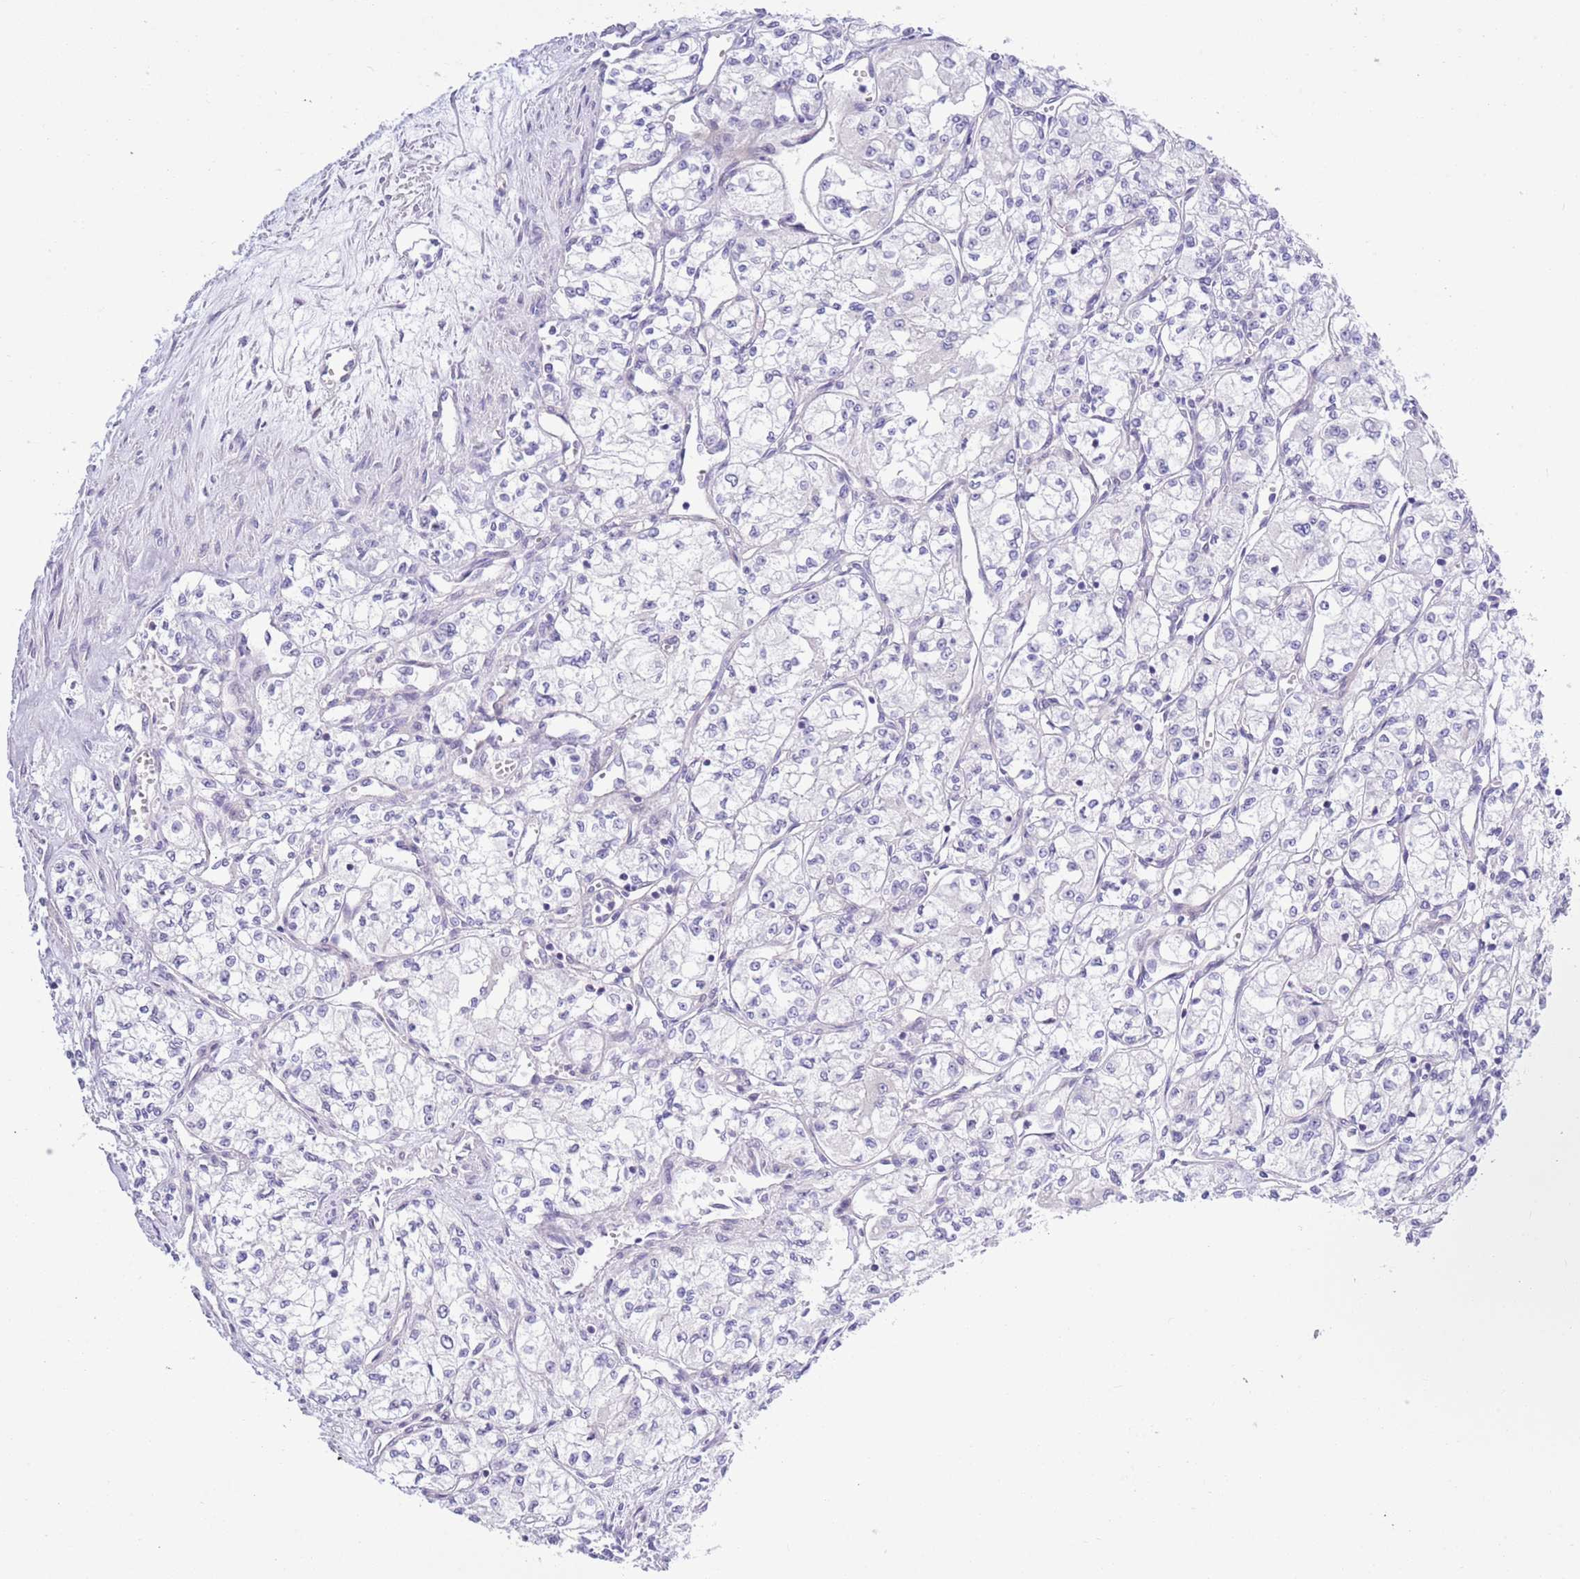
{"staining": {"intensity": "negative", "quantity": "none", "location": "none"}, "tissue": "renal cancer", "cell_type": "Tumor cells", "image_type": "cancer", "snomed": [{"axis": "morphology", "description": "Adenocarcinoma, NOS"}, {"axis": "topography", "description": "Kidney"}], "caption": "Immunohistochemistry (IHC) histopathology image of human renal cancer stained for a protein (brown), which reveals no staining in tumor cells.", "gene": "NET1", "patient": {"sex": "male", "age": 59}}